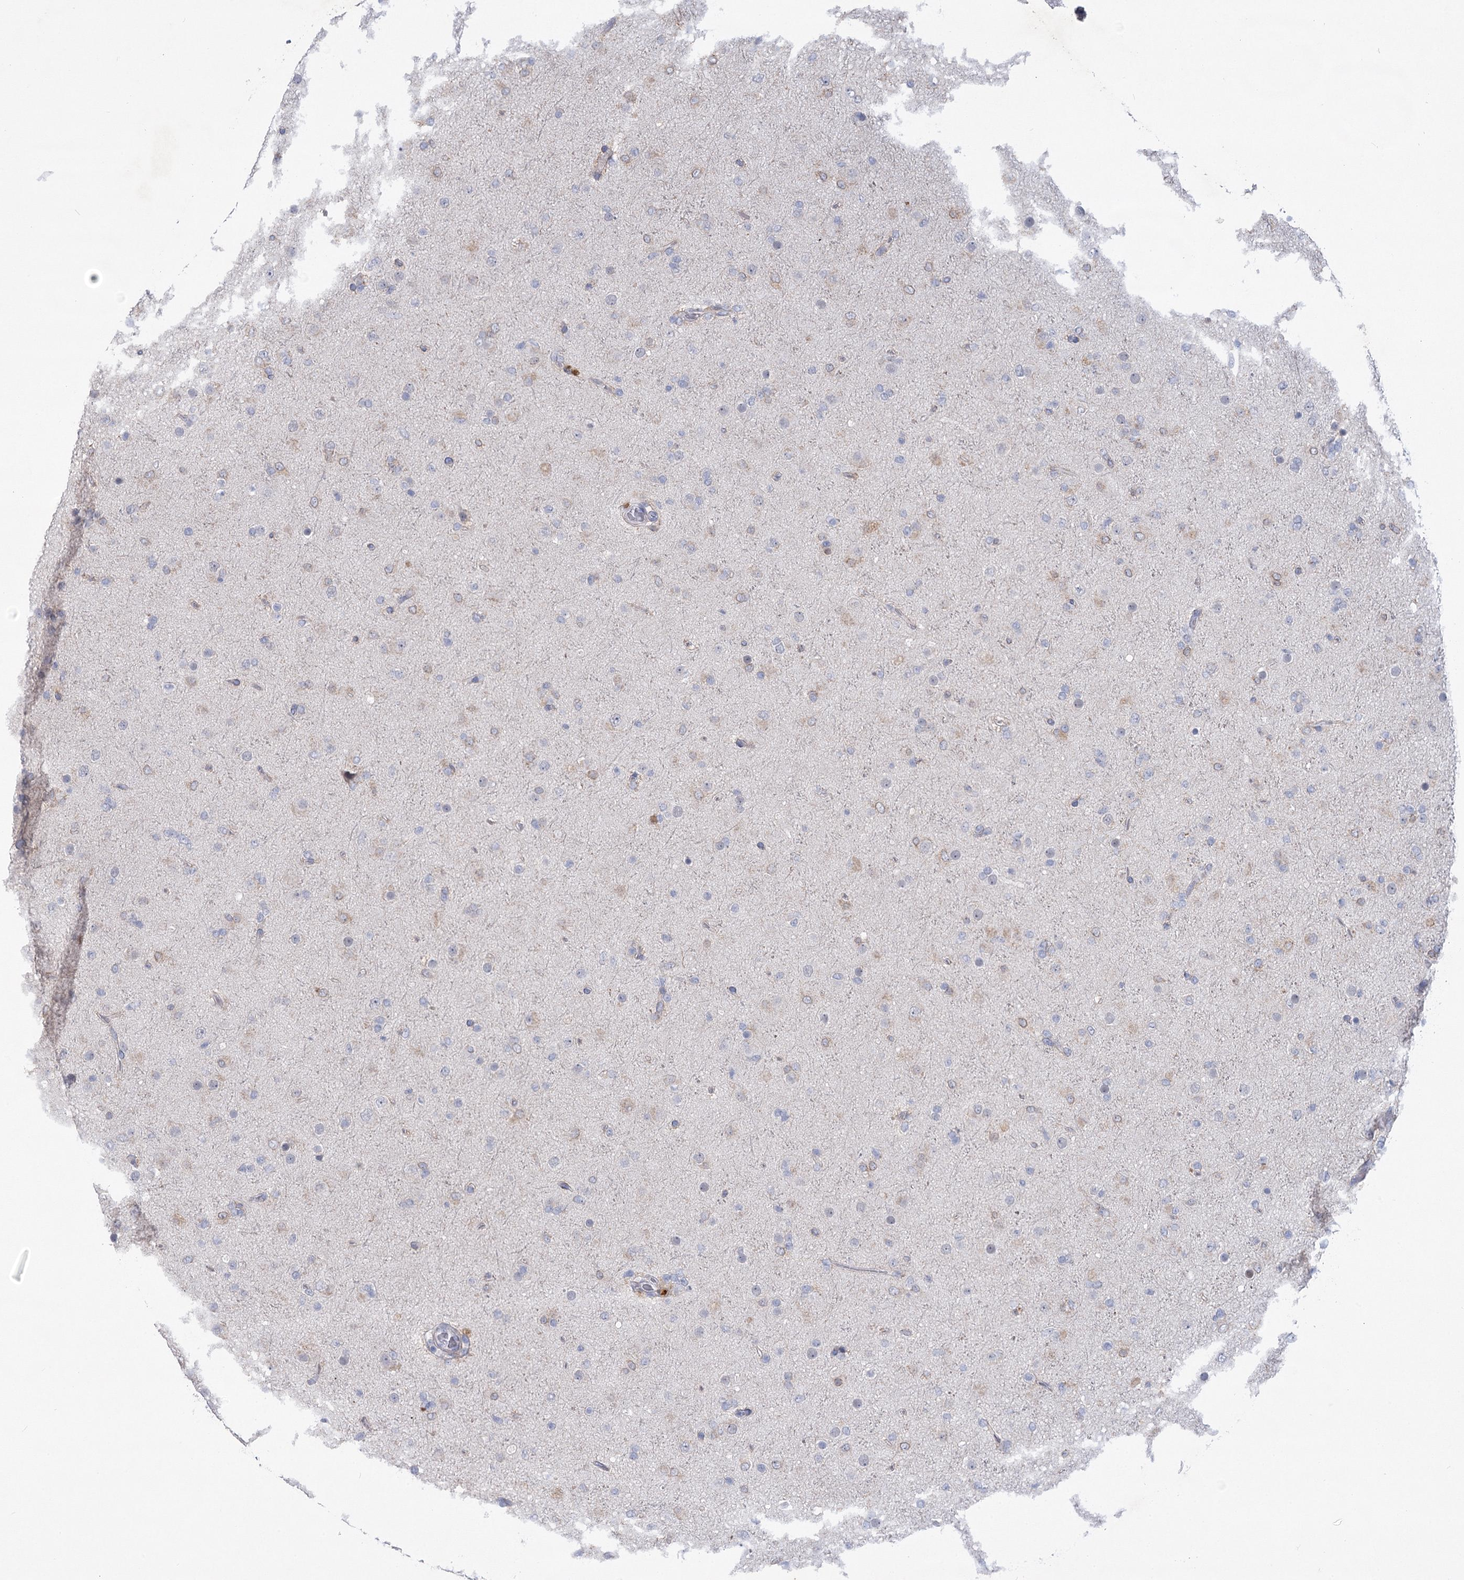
{"staining": {"intensity": "weak", "quantity": "<25%", "location": "cytoplasmic/membranous"}, "tissue": "glioma", "cell_type": "Tumor cells", "image_type": "cancer", "snomed": [{"axis": "morphology", "description": "Glioma, malignant, Low grade"}, {"axis": "topography", "description": "Brain"}], "caption": "Immunohistochemistry (IHC) histopathology image of glioma stained for a protein (brown), which displays no expression in tumor cells. (DAB (3,3'-diaminobenzidine) IHC, high magnification).", "gene": "NCKAP5", "patient": {"sex": "male", "age": 65}}